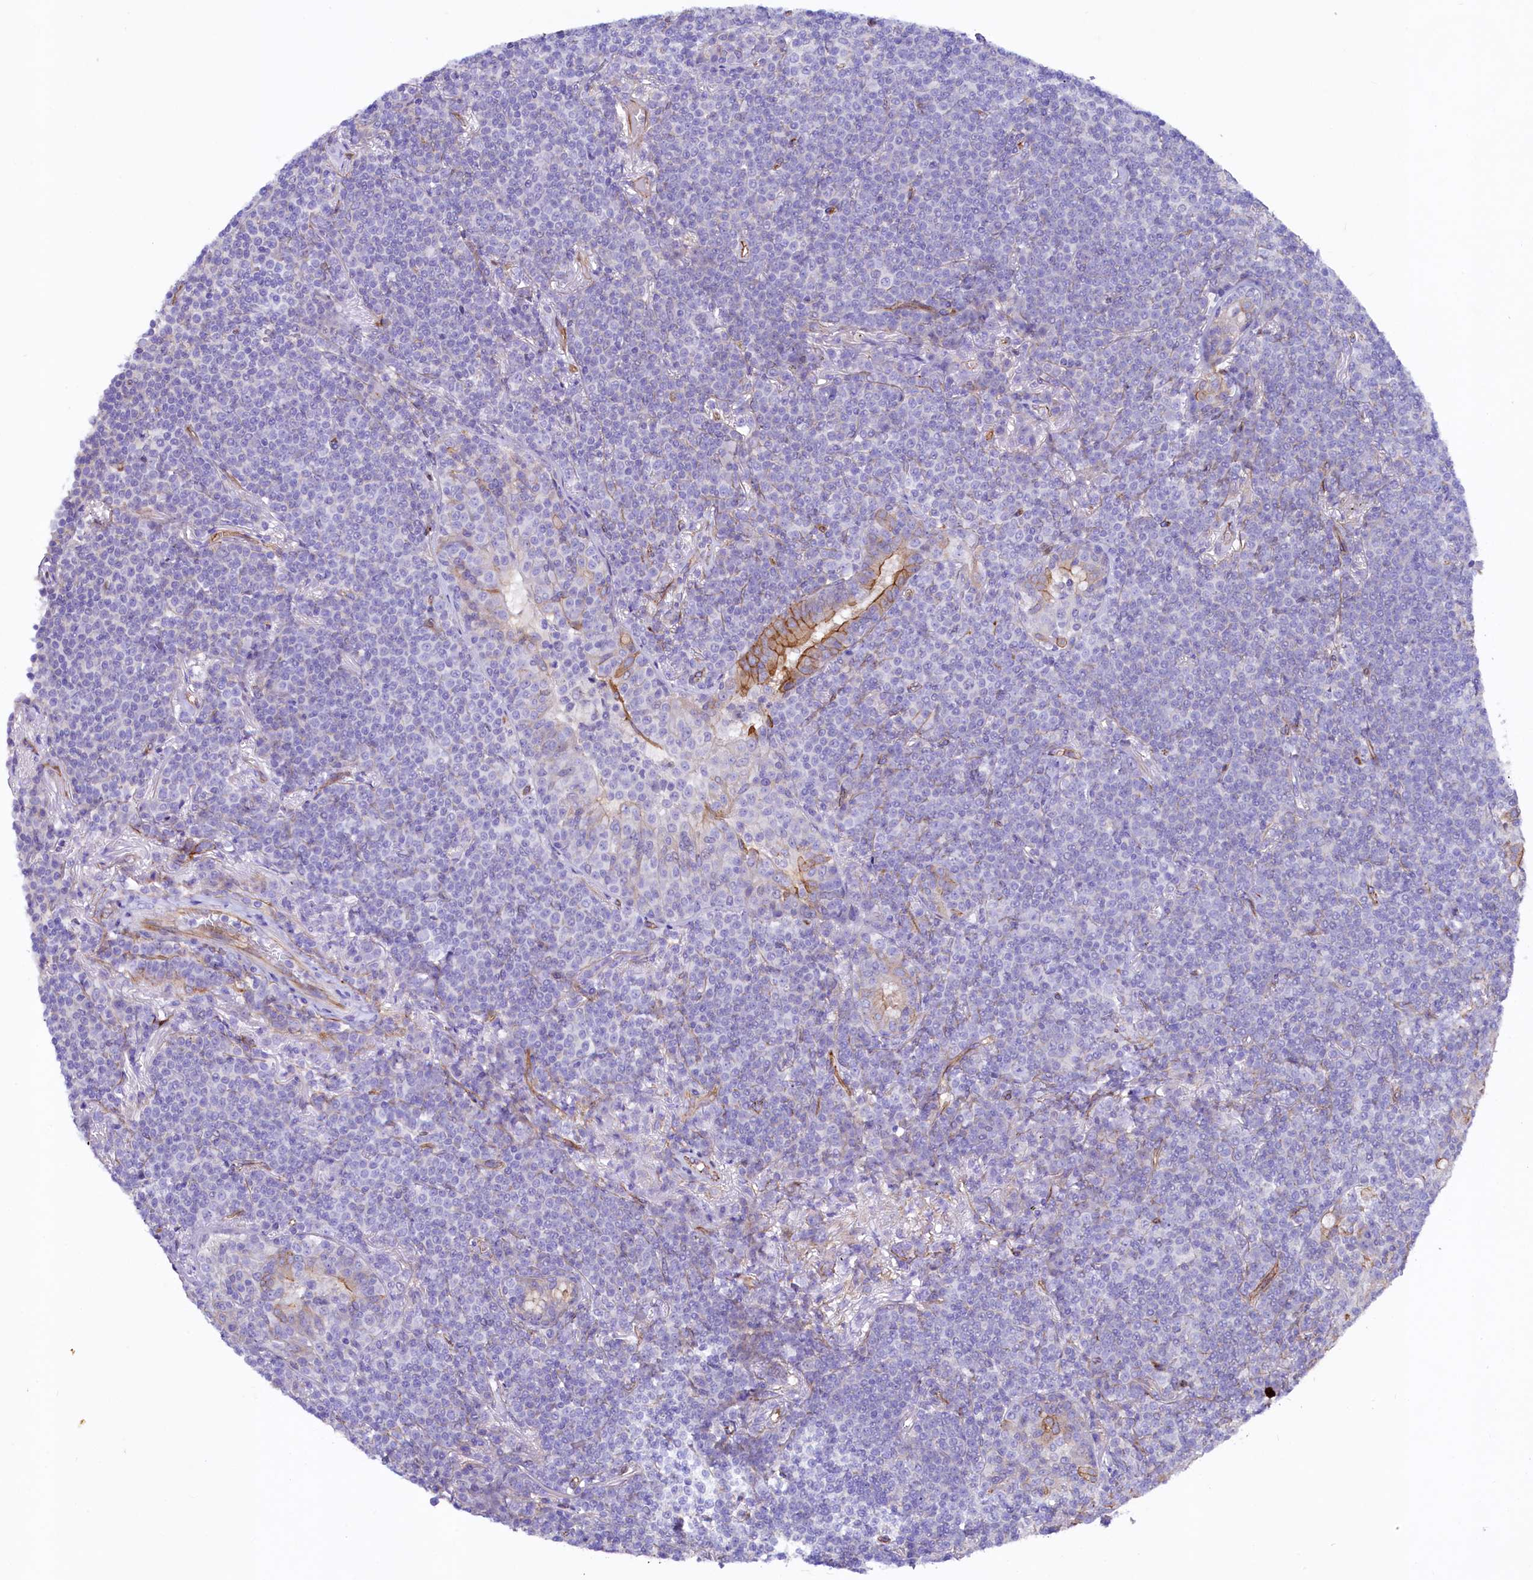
{"staining": {"intensity": "negative", "quantity": "none", "location": "none"}, "tissue": "lymphoma", "cell_type": "Tumor cells", "image_type": "cancer", "snomed": [{"axis": "morphology", "description": "Malignant lymphoma, non-Hodgkin's type, Low grade"}, {"axis": "topography", "description": "Lung"}], "caption": "There is no significant expression in tumor cells of low-grade malignant lymphoma, non-Hodgkin's type. Nuclei are stained in blue.", "gene": "SLF1", "patient": {"sex": "female", "age": 71}}